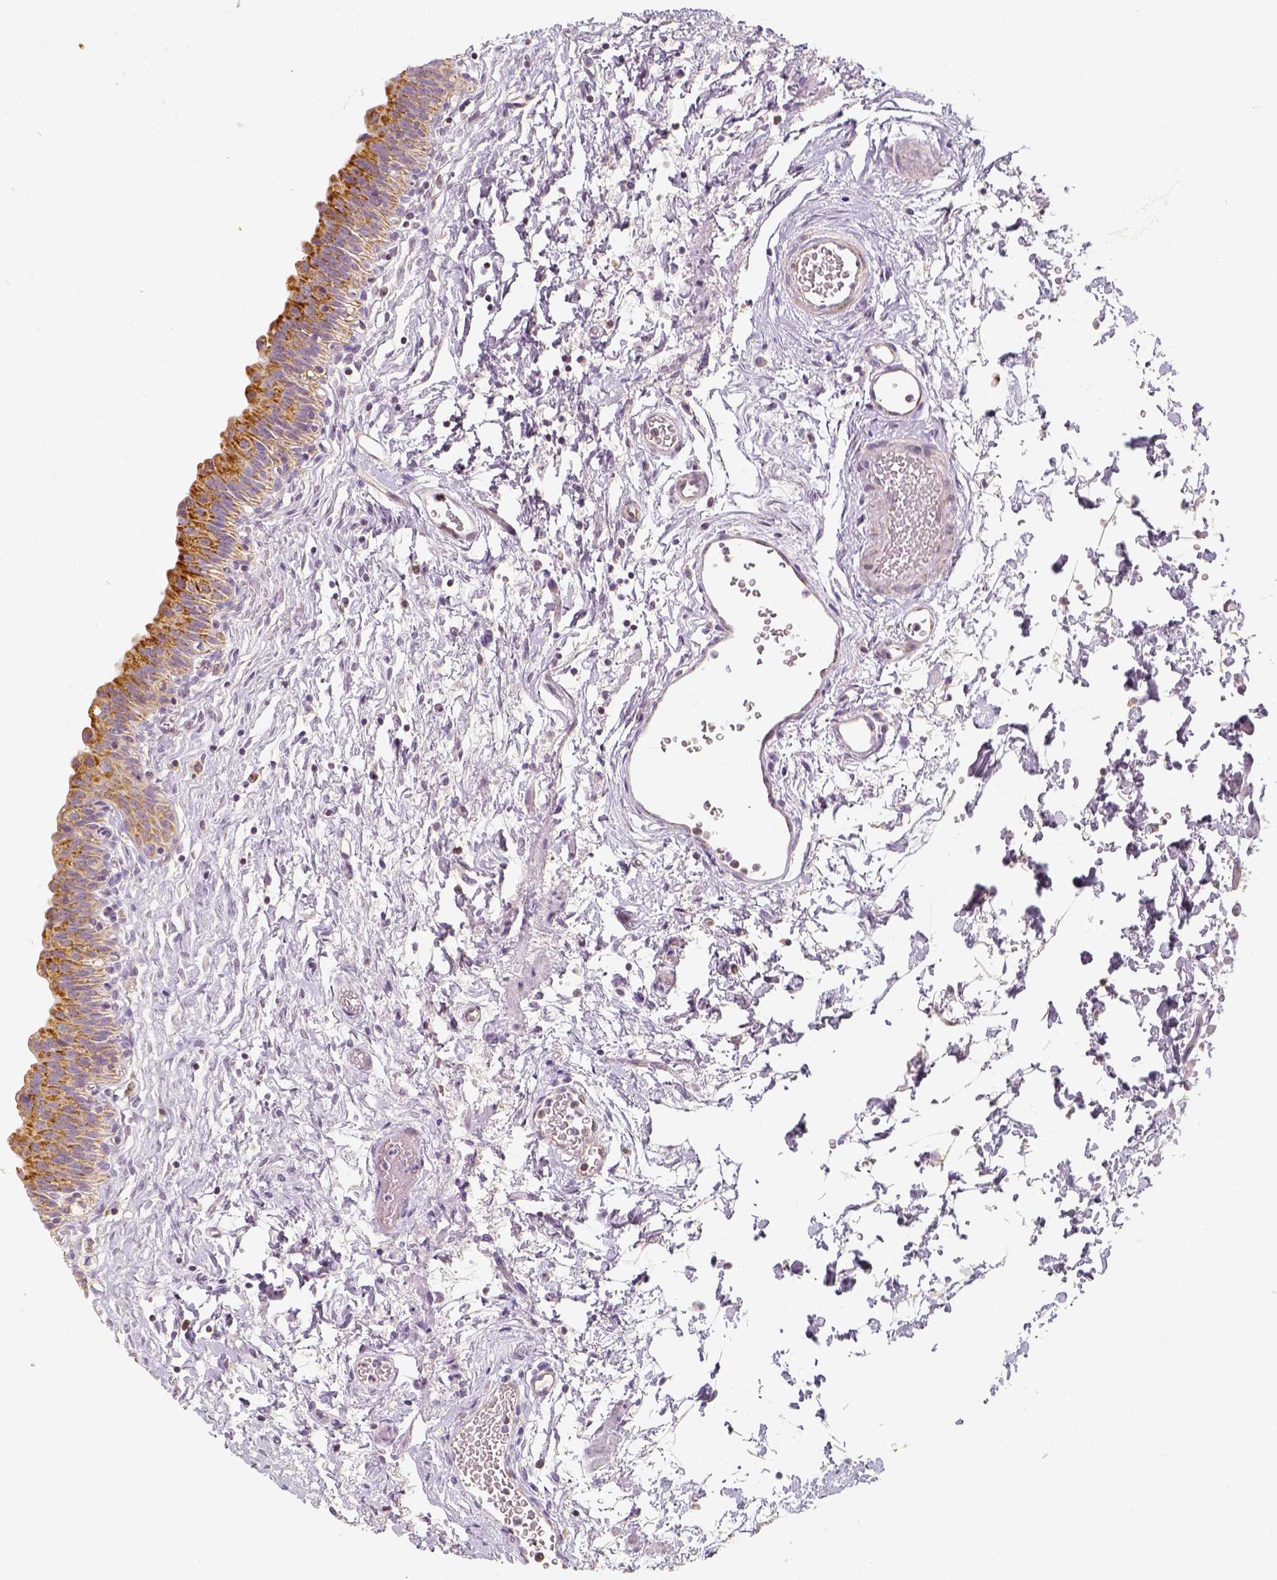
{"staining": {"intensity": "moderate", "quantity": ">75%", "location": "cytoplasmic/membranous"}, "tissue": "urinary bladder", "cell_type": "Urothelial cells", "image_type": "normal", "snomed": [{"axis": "morphology", "description": "Normal tissue, NOS"}, {"axis": "topography", "description": "Urinary bladder"}], "caption": "An IHC image of normal tissue is shown. Protein staining in brown labels moderate cytoplasmic/membranous positivity in urinary bladder within urothelial cells. (Brightfield microscopy of DAB IHC at high magnification).", "gene": "PGAM5", "patient": {"sex": "male", "age": 56}}